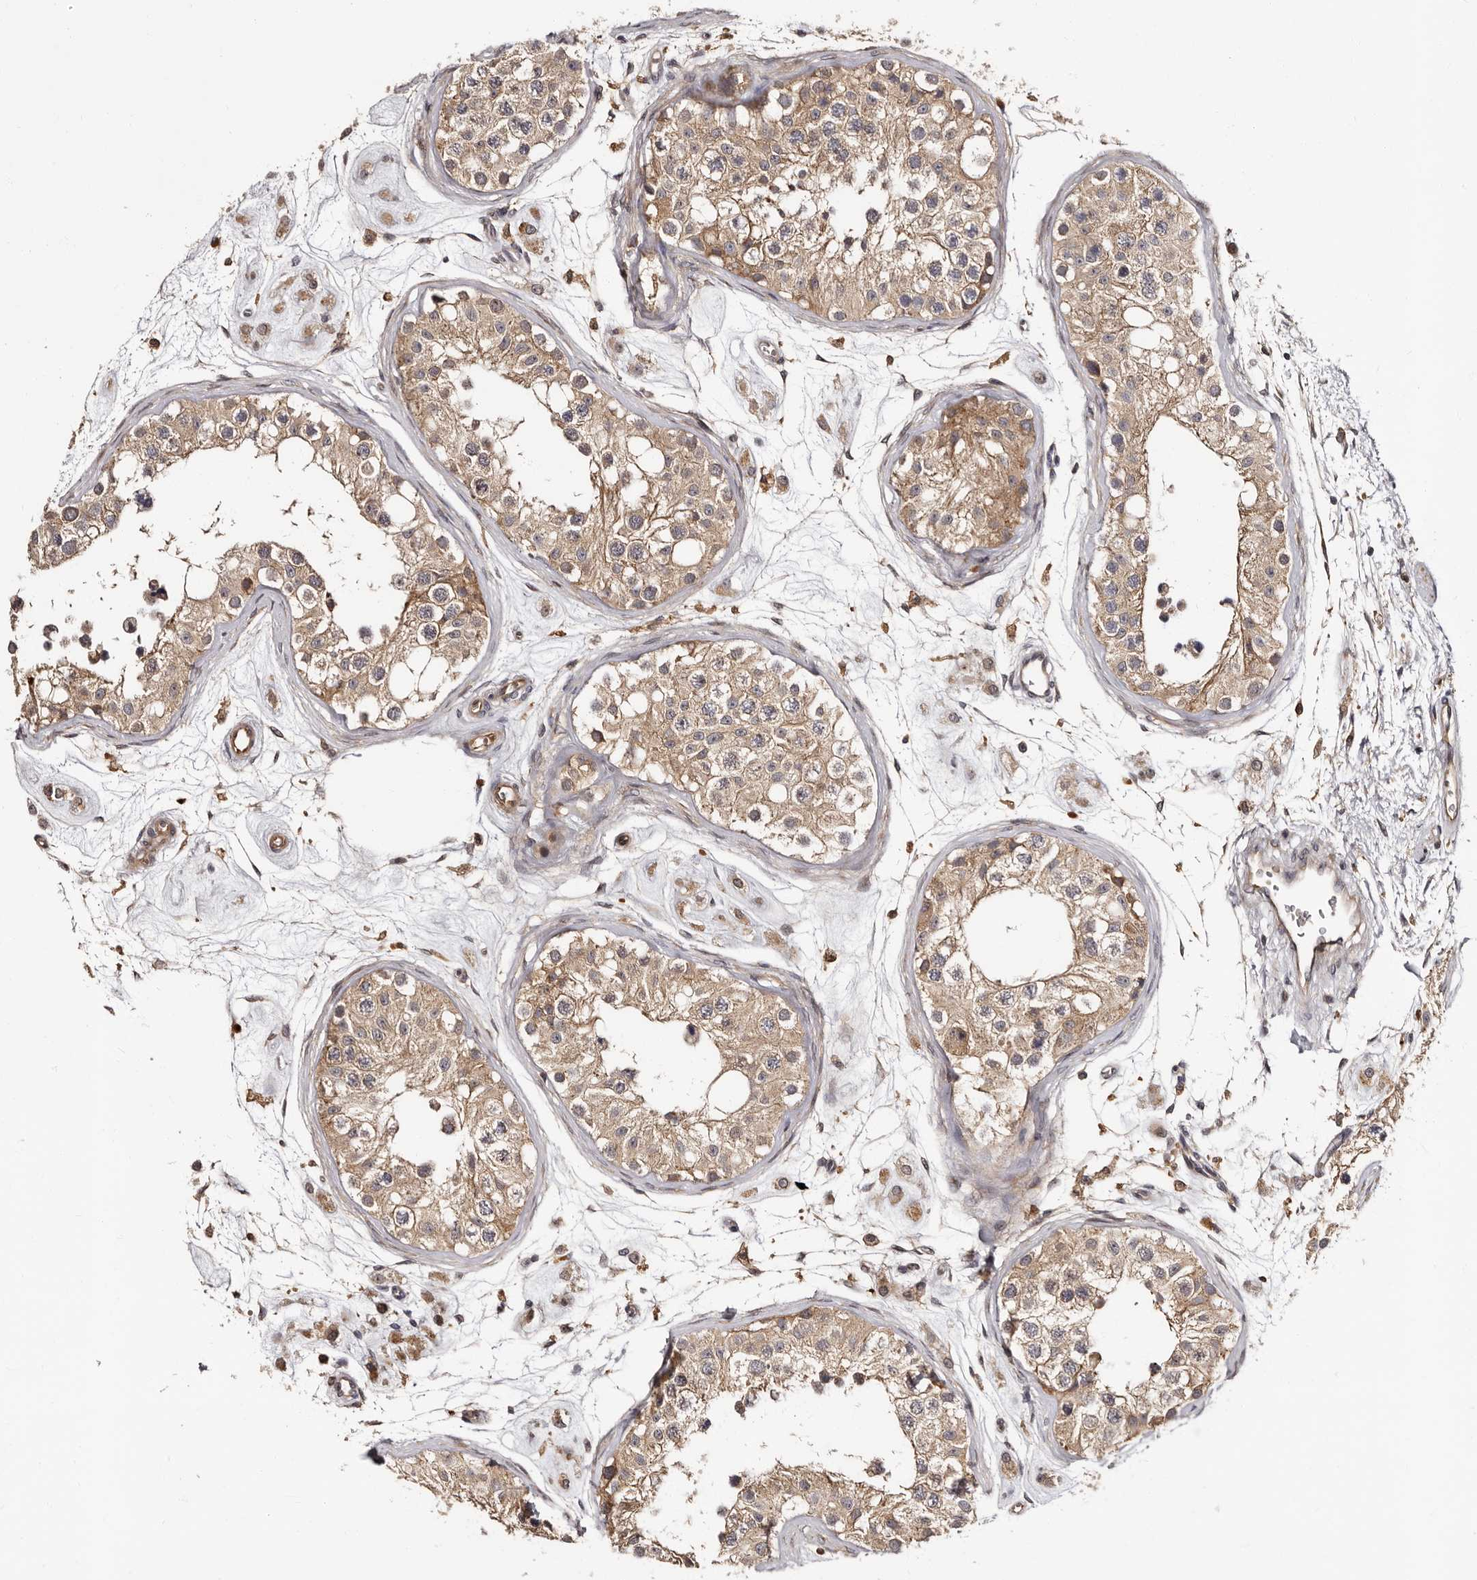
{"staining": {"intensity": "moderate", "quantity": ">75%", "location": "cytoplasmic/membranous"}, "tissue": "testis", "cell_type": "Cells in seminiferous ducts", "image_type": "normal", "snomed": [{"axis": "morphology", "description": "Normal tissue, NOS"}, {"axis": "morphology", "description": "Adenocarcinoma, metastatic, NOS"}, {"axis": "topography", "description": "Testis"}], "caption": "Immunohistochemistry staining of normal testis, which exhibits medium levels of moderate cytoplasmic/membranous staining in about >75% of cells in seminiferous ducts indicating moderate cytoplasmic/membranous protein staining. The staining was performed using DAB (brown) for protein detection and nuclei were counterstained in hematoxylin (blue).", "gene": "TBC1D22B", "patient": {"sex": "male", "age": 26}}